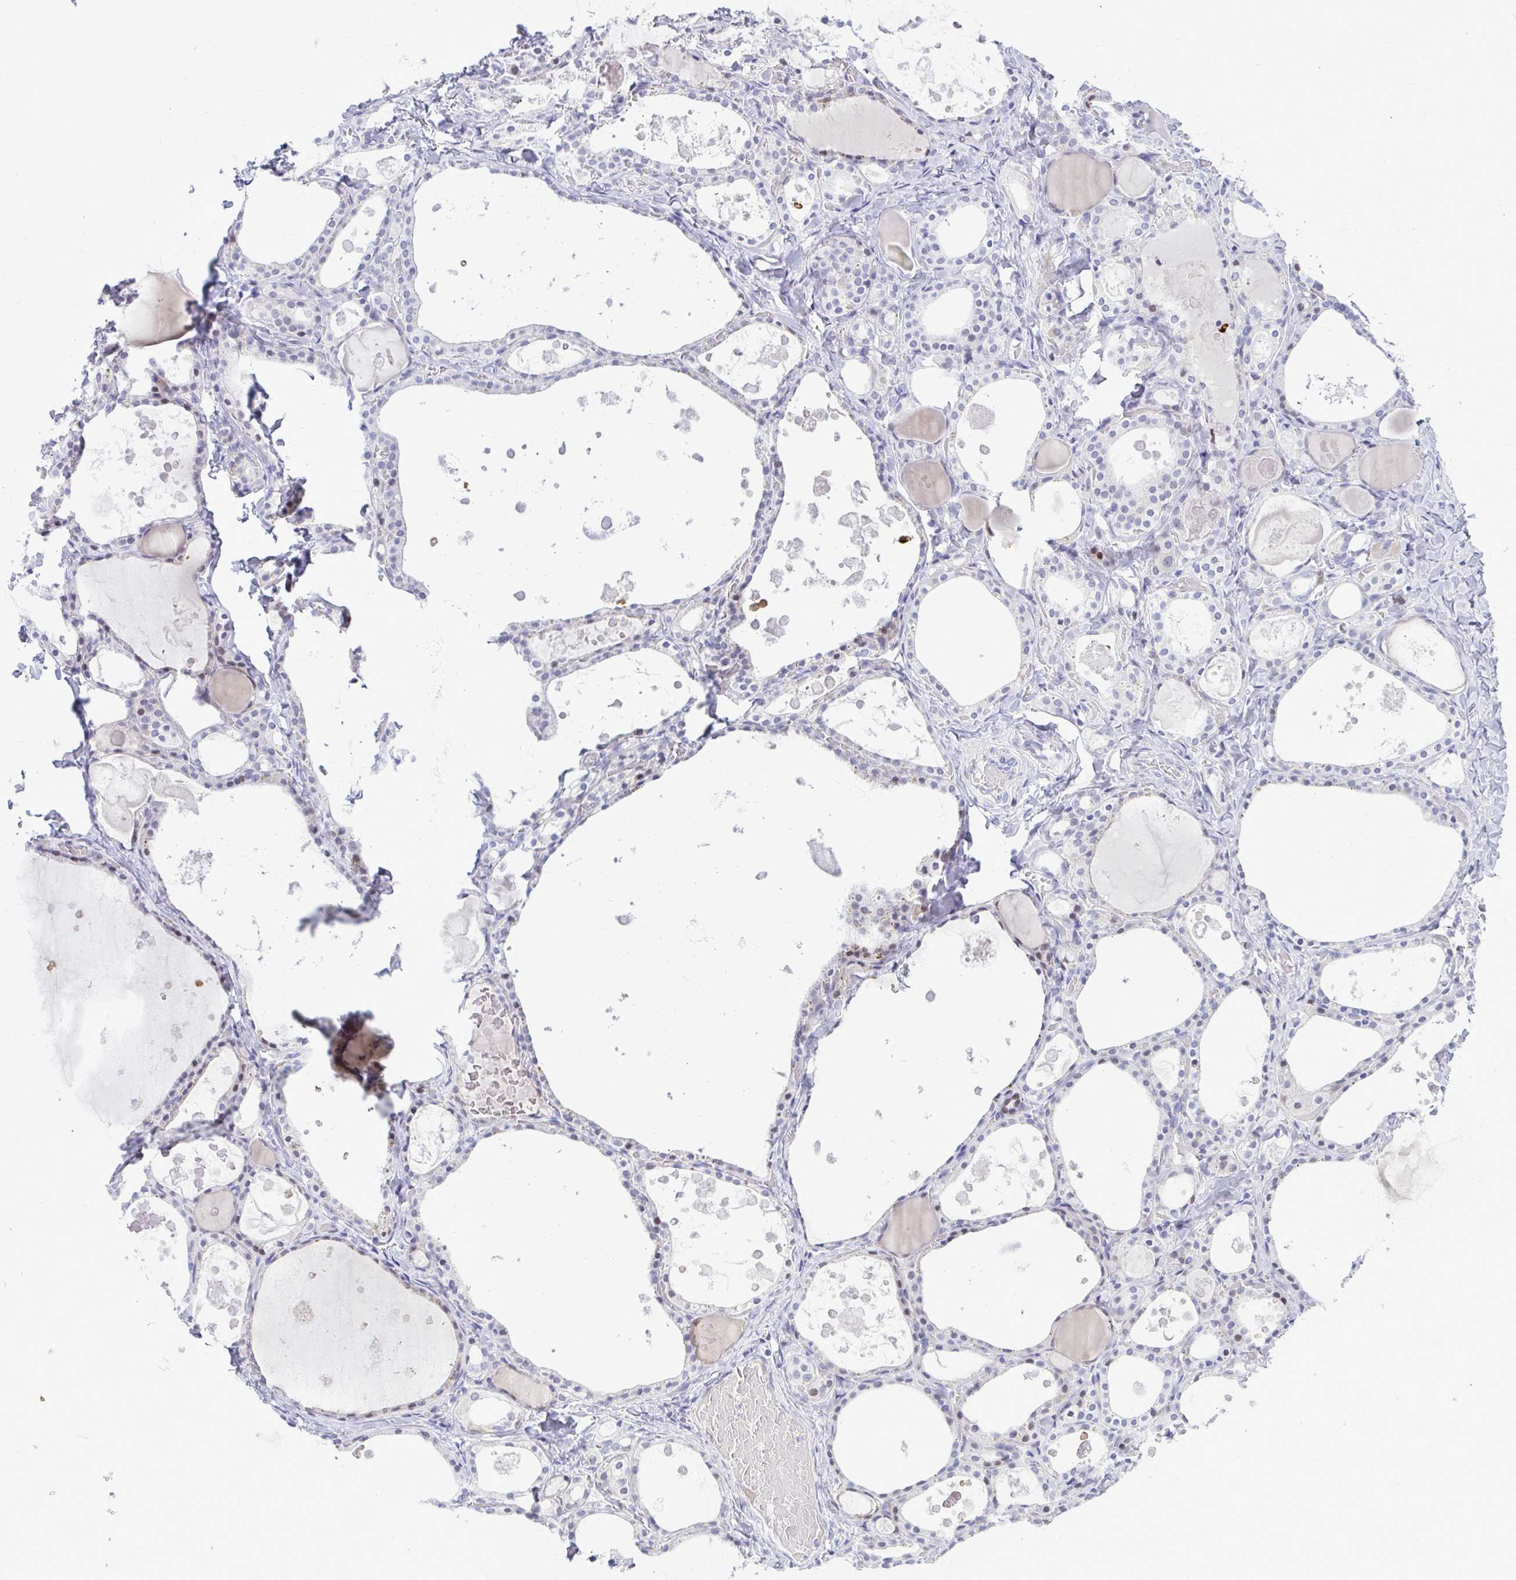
{"staining": {"intensity": "negative", "quantity": "none", "location": "none"}, "tissue": "thyroid gland", "cell_type": "Glandular cells", "image_type": "normal", "snomed": [{"axis": "morphology", "description": "Normal tissue, NOS"}, {"axis": "topography", "description": "Thyroid gland"}], "caption": "An immunohistochemistry micrograph of normal thyroid gland is shown. There is no staining in glandular cells of thyroid gland. The staining was performed using DAB to visualize the protein expression in brown, while the nuclei were stained in blue with hematoxylin (Magnification: 20x).", "gene": "EPOP", "patient": {"sex": "male", "age": 56}}